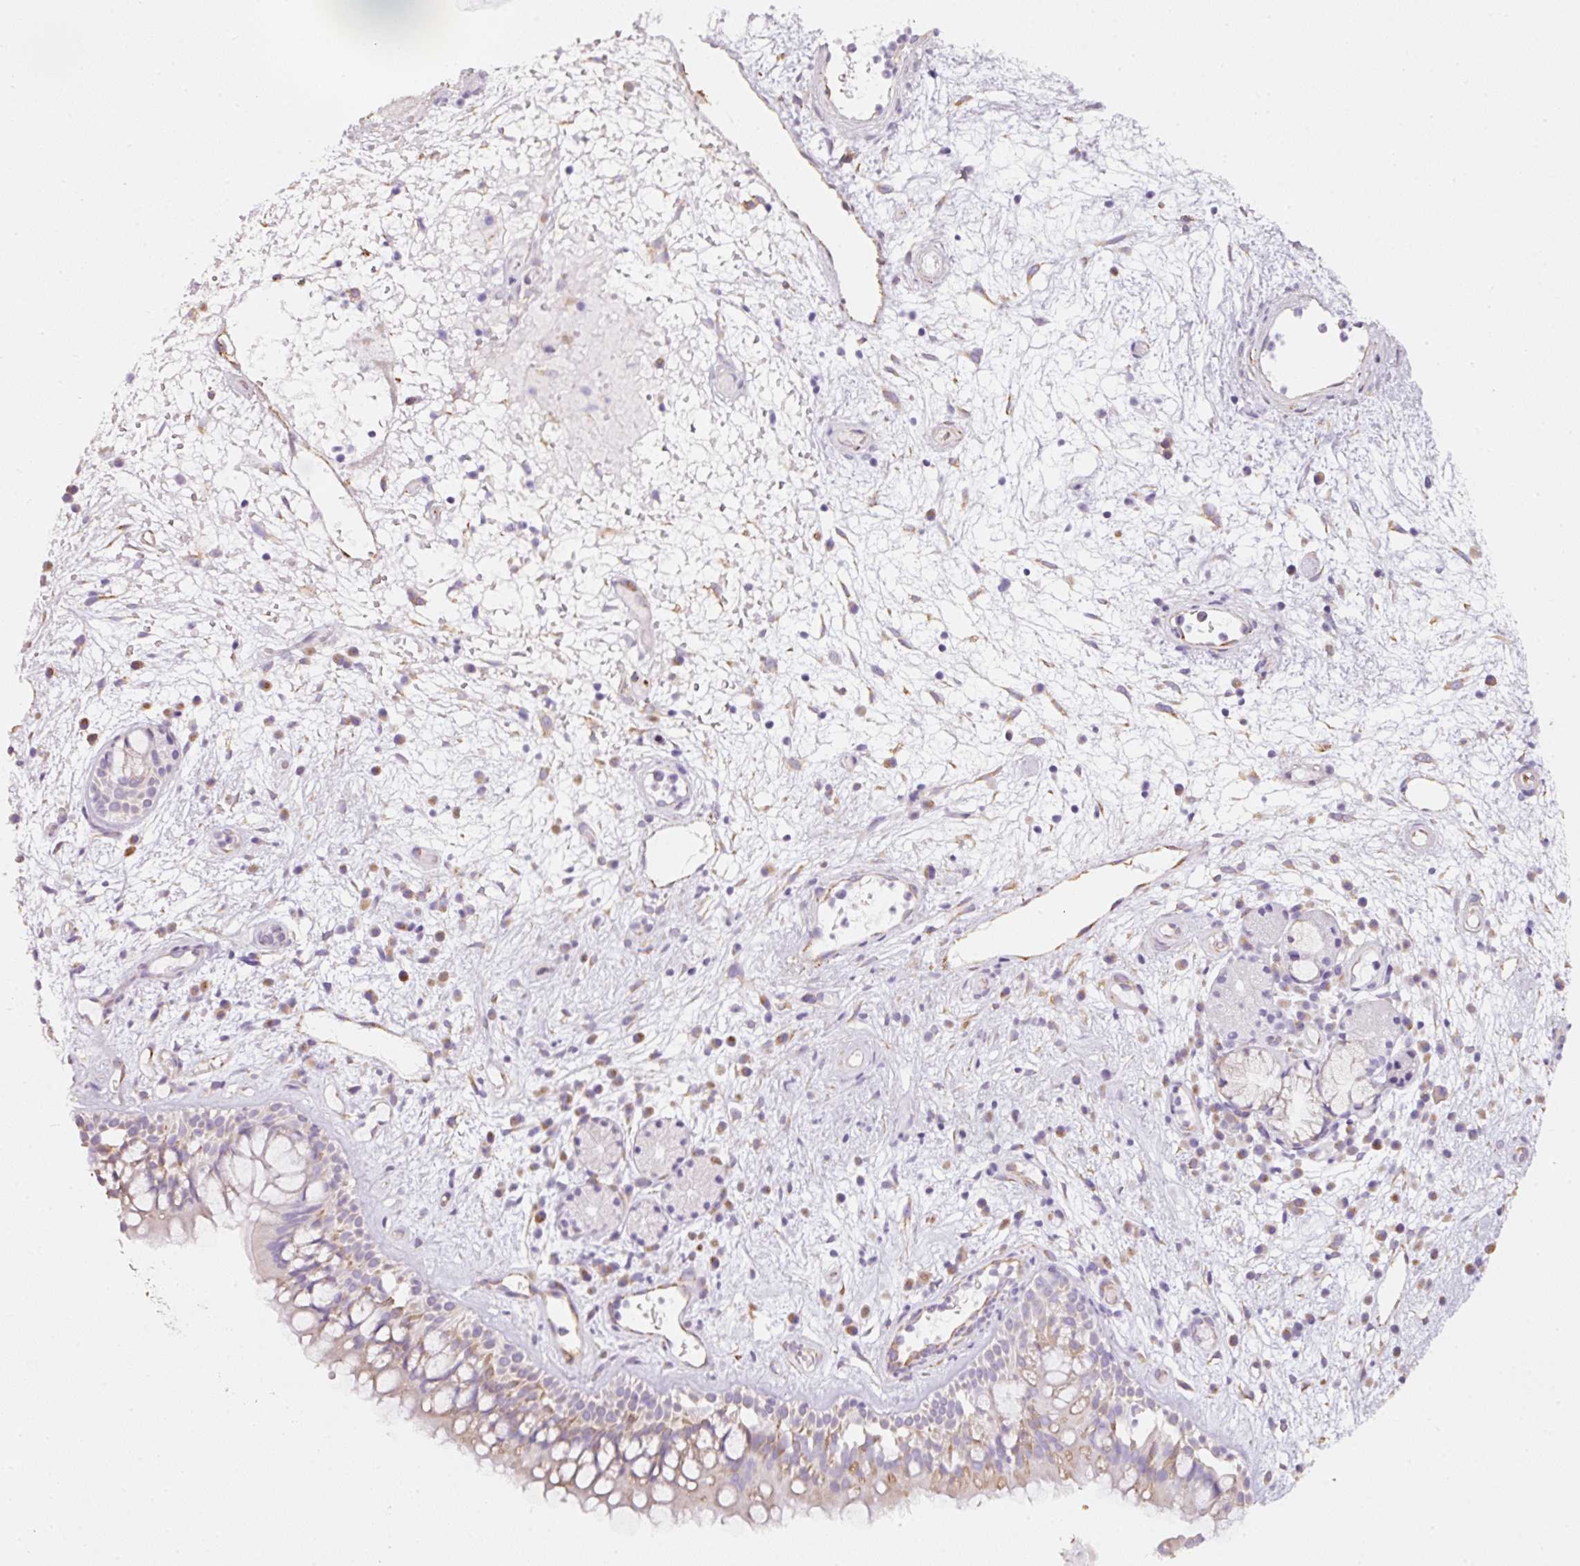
{"staining": {"intensity": "moderate", "quantity": "<25%", "location": "cytoplasmic/membranous"}, "tissue": "nasopharynx", "cell_type": "Respiratory epithelial cells", "image_type": "normal", "snomed": [{"axis": "morphology", "description": "Normal tissue, NOS"}, {"axis": "morphology", "description": "Inflammation, NOS"}, {"axis": "topography", "description": "Nasopharynx"}], "caption": "This histopathology image reveals IHC staining of normal nasopharynx, with low moderate cytoplasmic/membranous expression in approximately <25% of respiratory epithelial cells.", "gene": "GCG", "patient": {"sex": "male", "age": 54}}